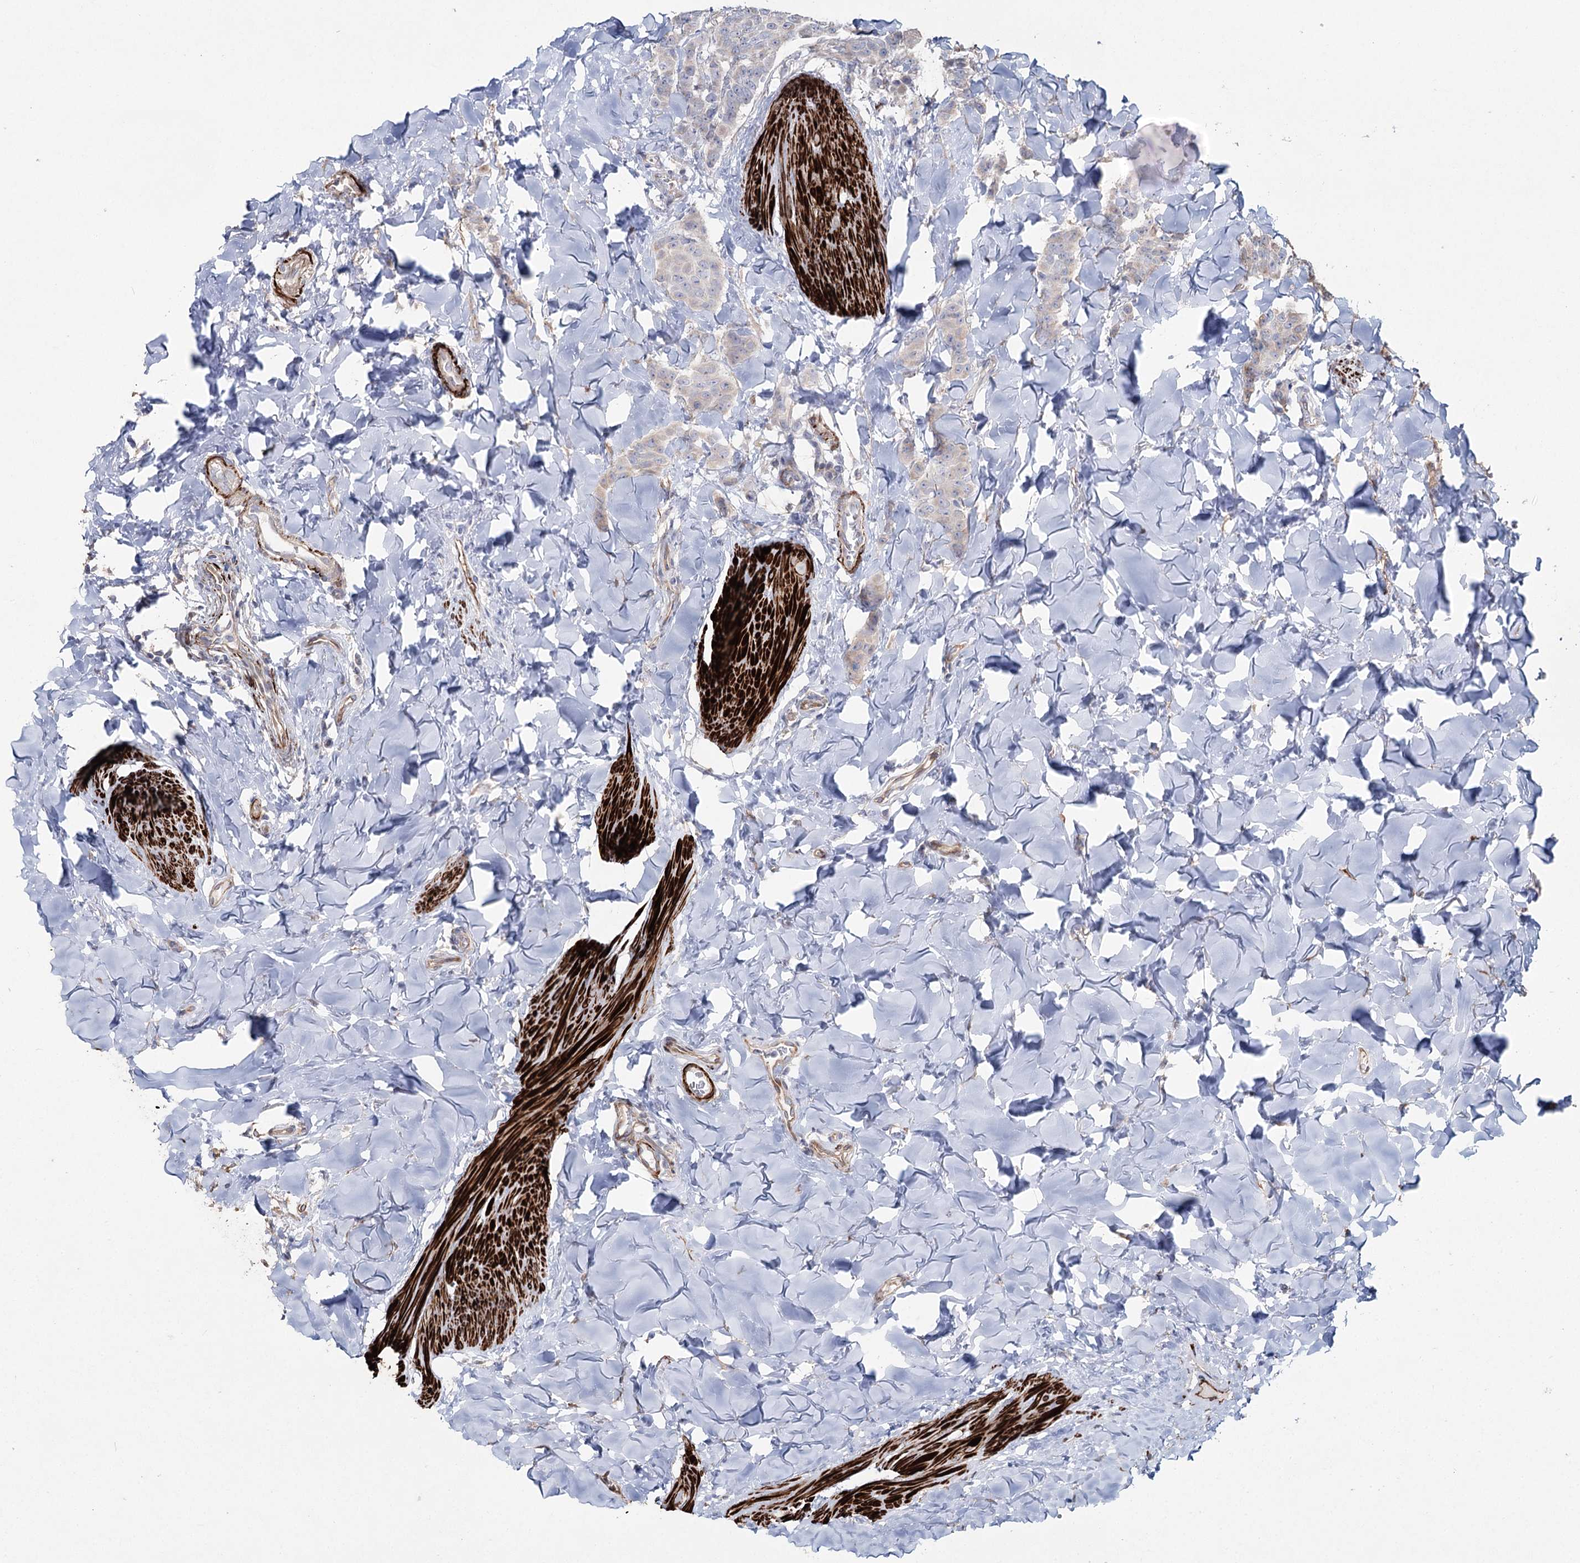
{"staining": {"intensity": "negative", "quantity": "none", "location": "none"}, "tissue": "breast cancer", "cell_type": "Tumor cells", "image_type": "cancer", "snomed": [{"axis": "morphology", "description": "Duct carcinoma"}, {"axis": "topography", "description": "Breast"}], "caption": "Image shows no significant protein staining in tumor cells of breast cancer.", "gene": "SUMF1", "patient": {"sex": "female", "age": 40}}